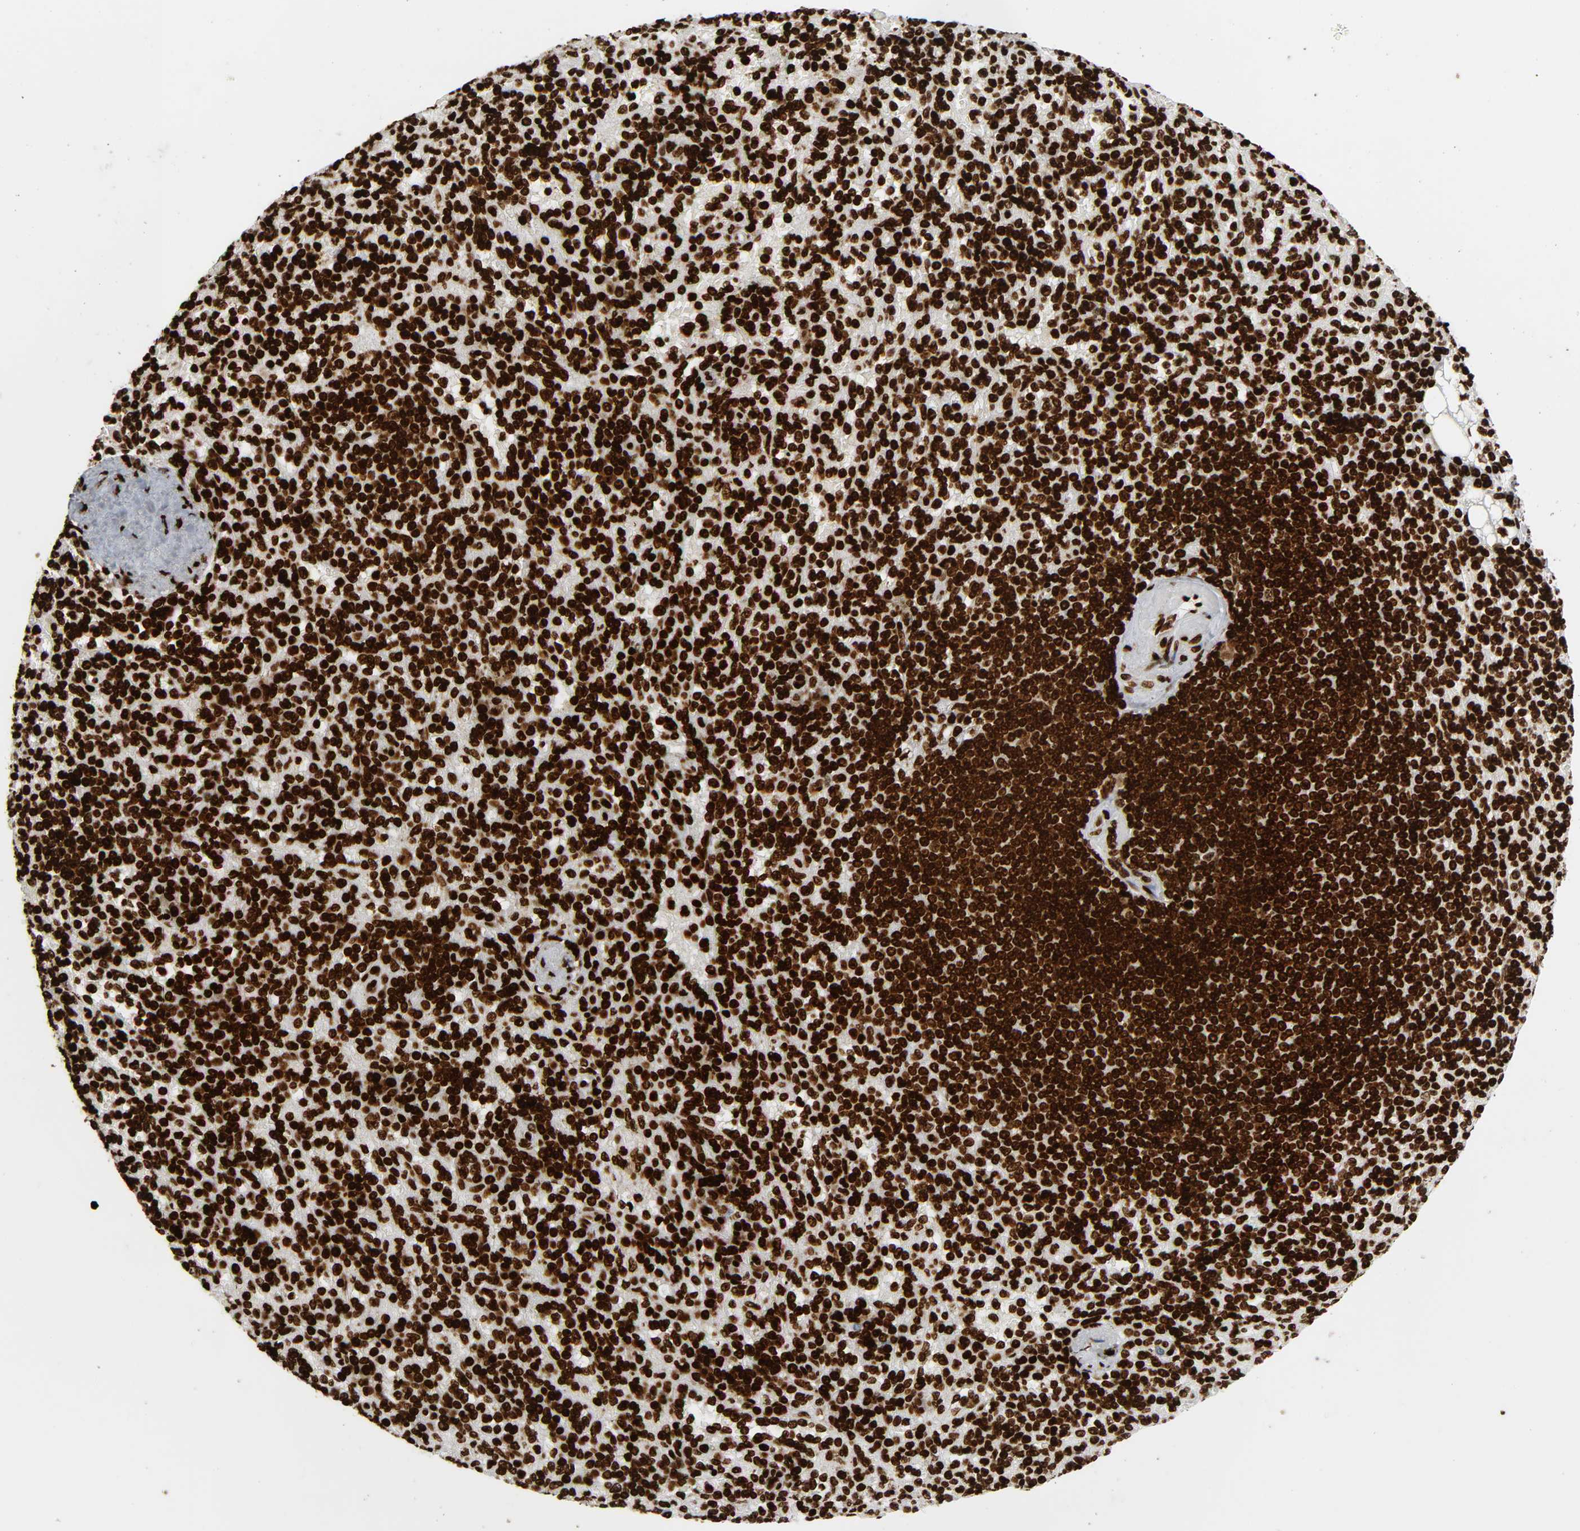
{"staining": {"intensity": "strong", "quantity": ">75%", "location": "nuclear"}, "tissue": "spleen", "cell_type": "Cells in red pulp", "image_type": "normal", "snomed": [{"axis": "morphology", "description": "Normal tissue, NOS"}, {"axis": "topography", "description": "Spleen"}], "caption": "There is high levels of strong nuclear expression in cells in red pulp of benign spleen, as demonstrated by immunohistochemical staining (brown color).", "gene": "RXRA", "patient": {"sex": "female", "age": 74}}